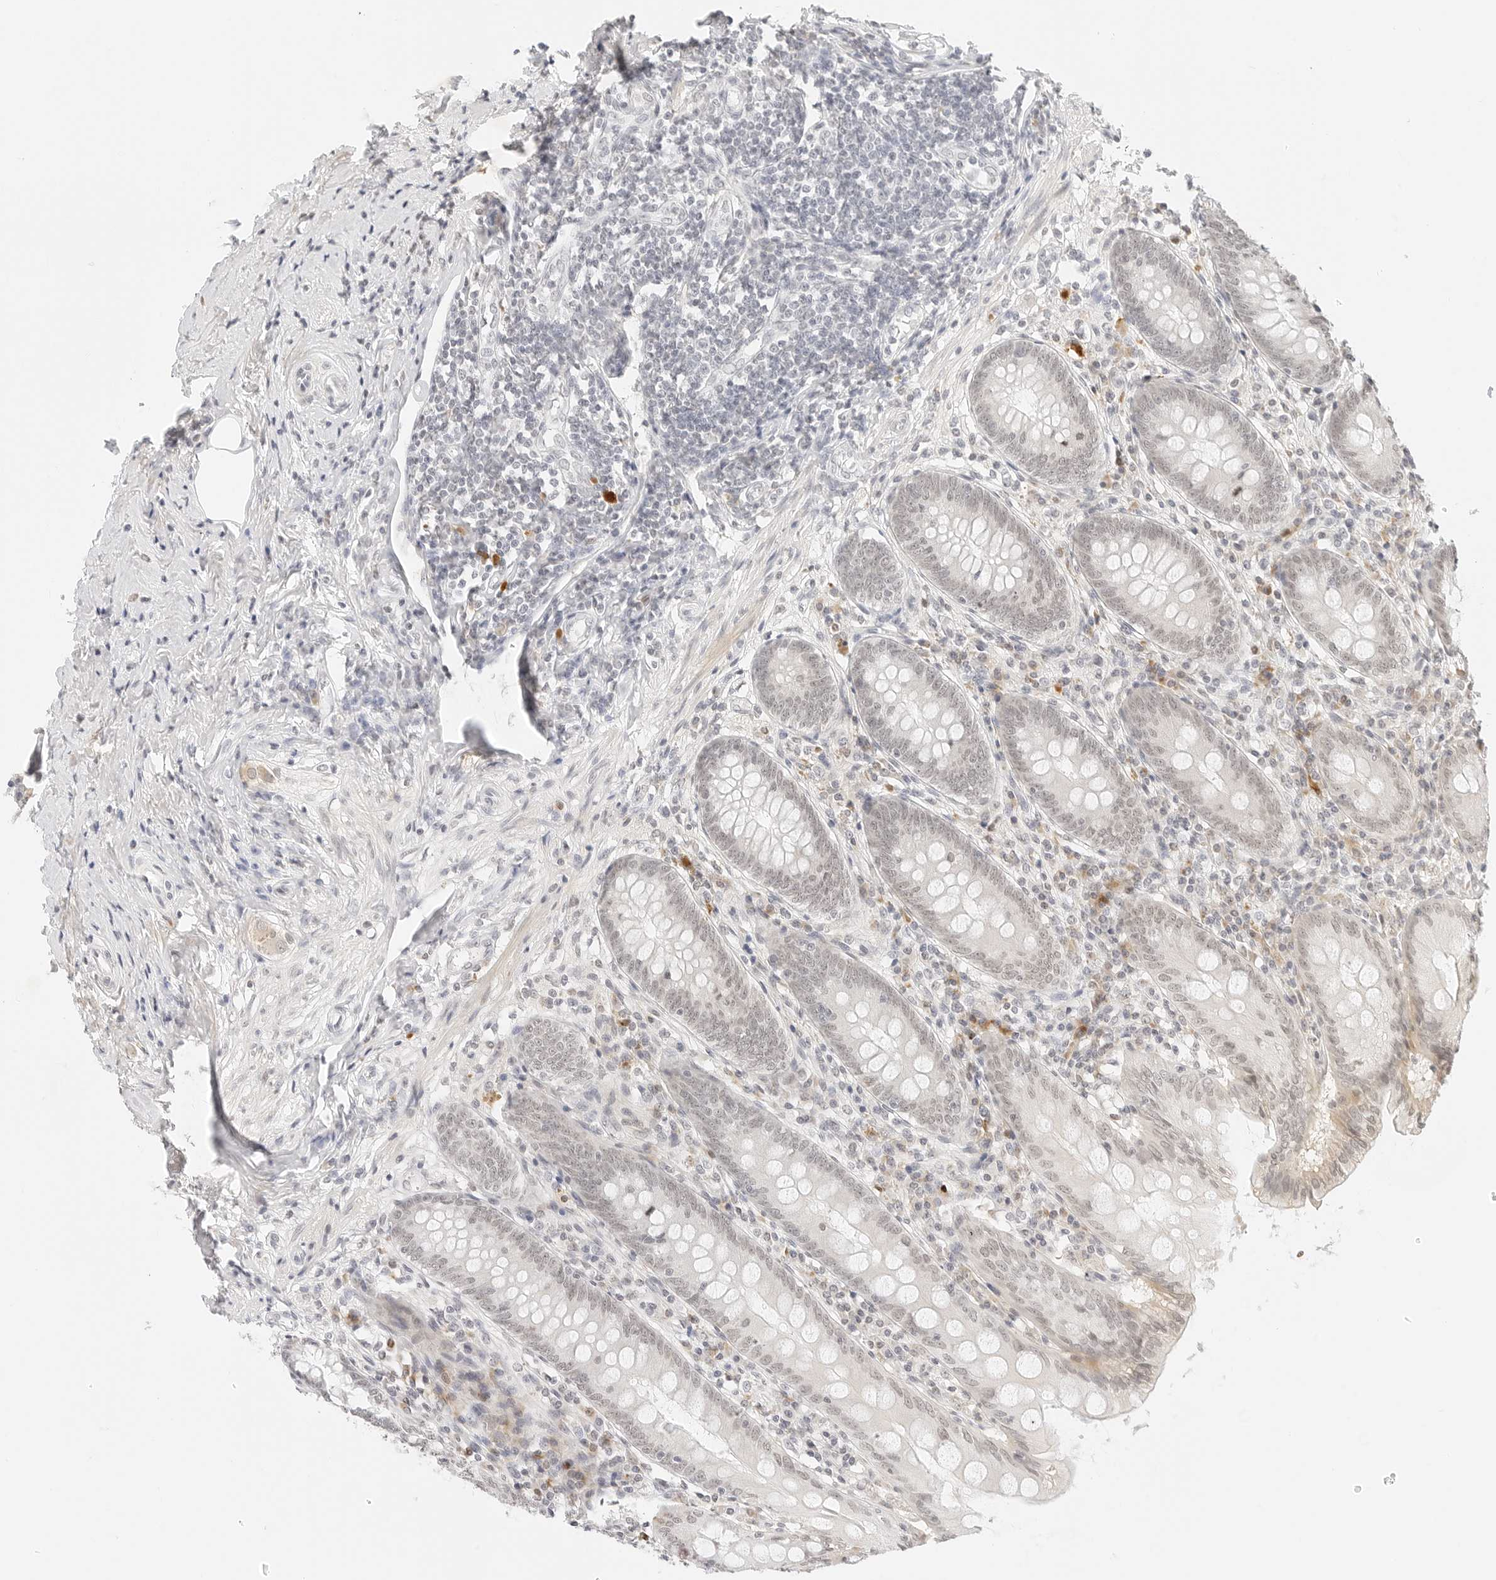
{"staining": {"intensity": "moderate", "quantity": "25%-75%", "location": "cytoplasmic/membranous,nuclear"}, "tissue": "appendix", "cell_type": "Glandular cells", "image_type": "normal", "snomed": [{"axis": "morphology", "description": "Normal tissue, NOS"}, {"axis": "topography", "description": "Appendix"}], "caption": "This photomicrograph exhibits immunohistochemistry staining of benign human appendix, with medium moderate cytoplasmic/membranous,nuclear positivity in about 25%-75% of glandular cells.", "gene": "XKR4", "patient": {"sex": "female", "age": 54}}